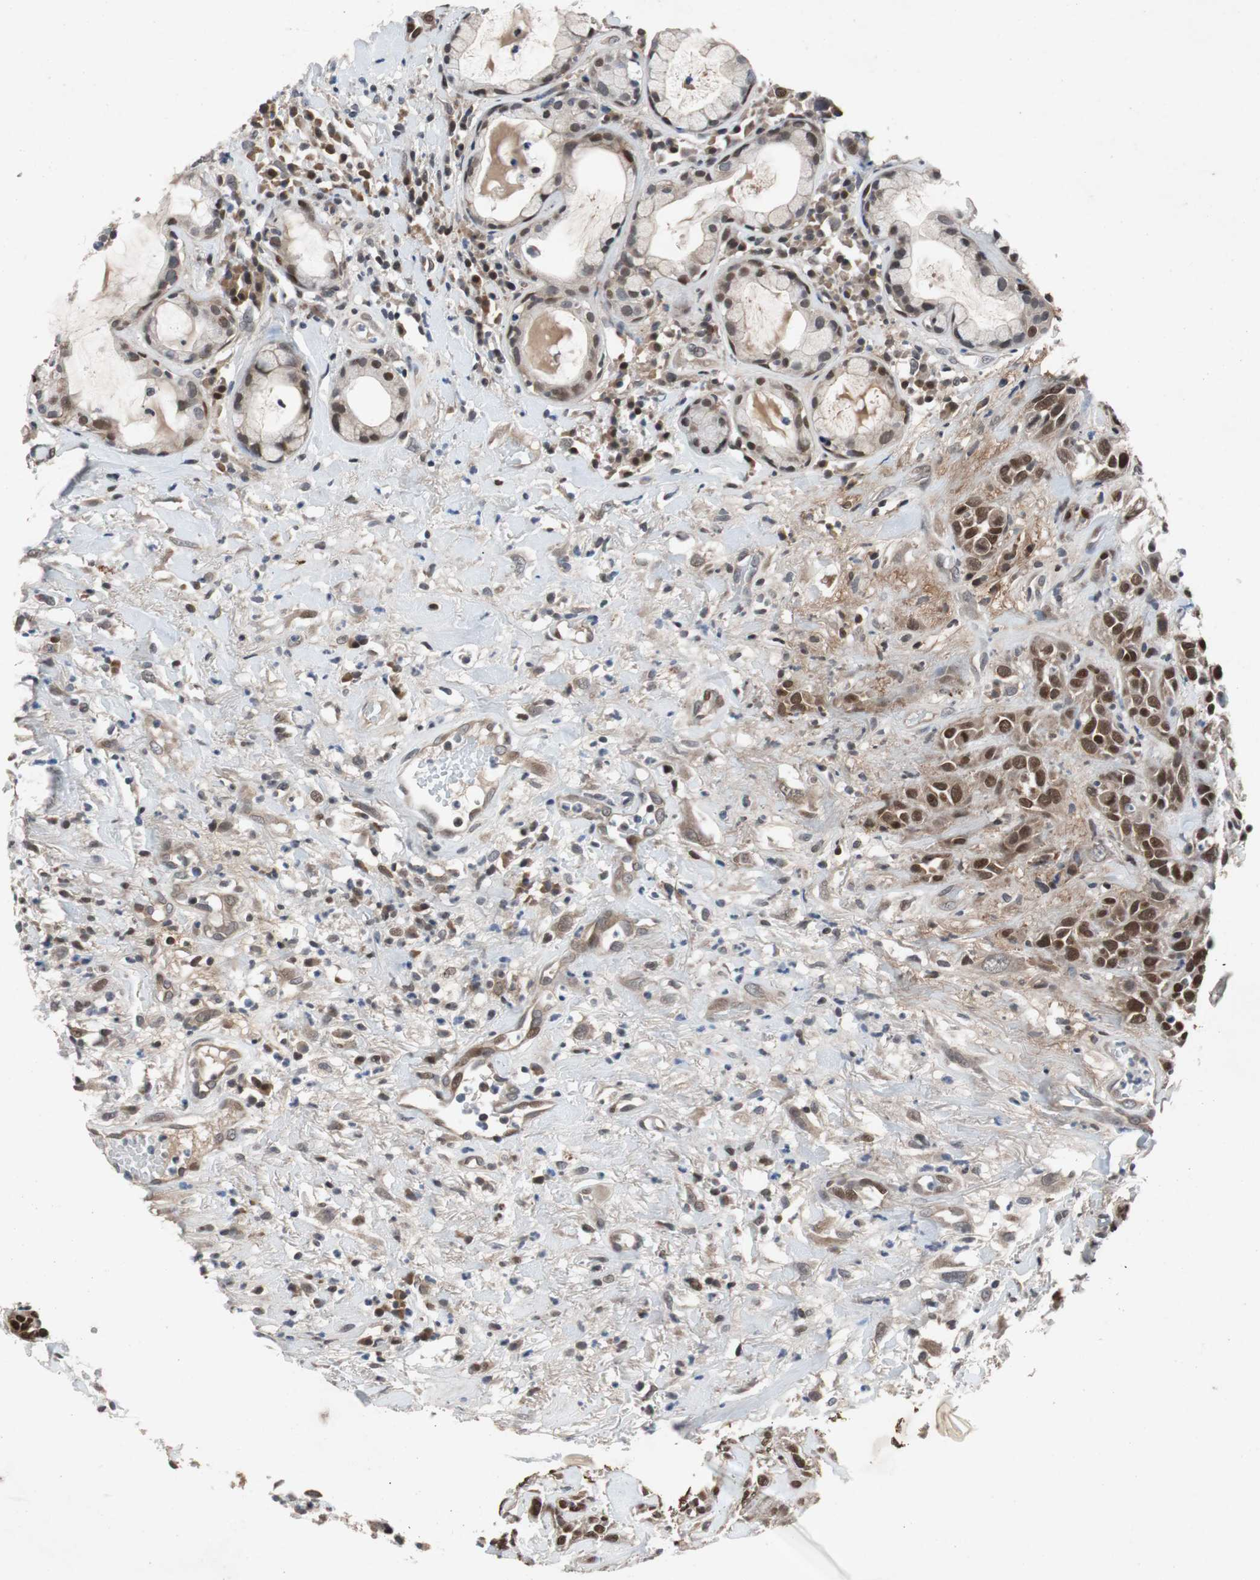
{"staining": {"intensity": "strong", "quantity": ">75%", "location": "nuclear"}, "tissue": "head and neck cancer", "cell_type": "Tumor cells", "image_type": "cancer", "snomed": [{"axis": "morphology", "description": "Squamous cell carcinoma, NOS"}, {"axis": "topography", "description": "Head-Neck"}], "caption": "A photomicrograph of head and neck cancer (squamous cell carcinoma) stained for a protein demonstrates strong nuclear brown staining in tumor cells. (DAB IHC, brown staining for protein, blue staining for nuclei).", "gene": "TP63", "patient": {"sex": "male", "age": 62}}